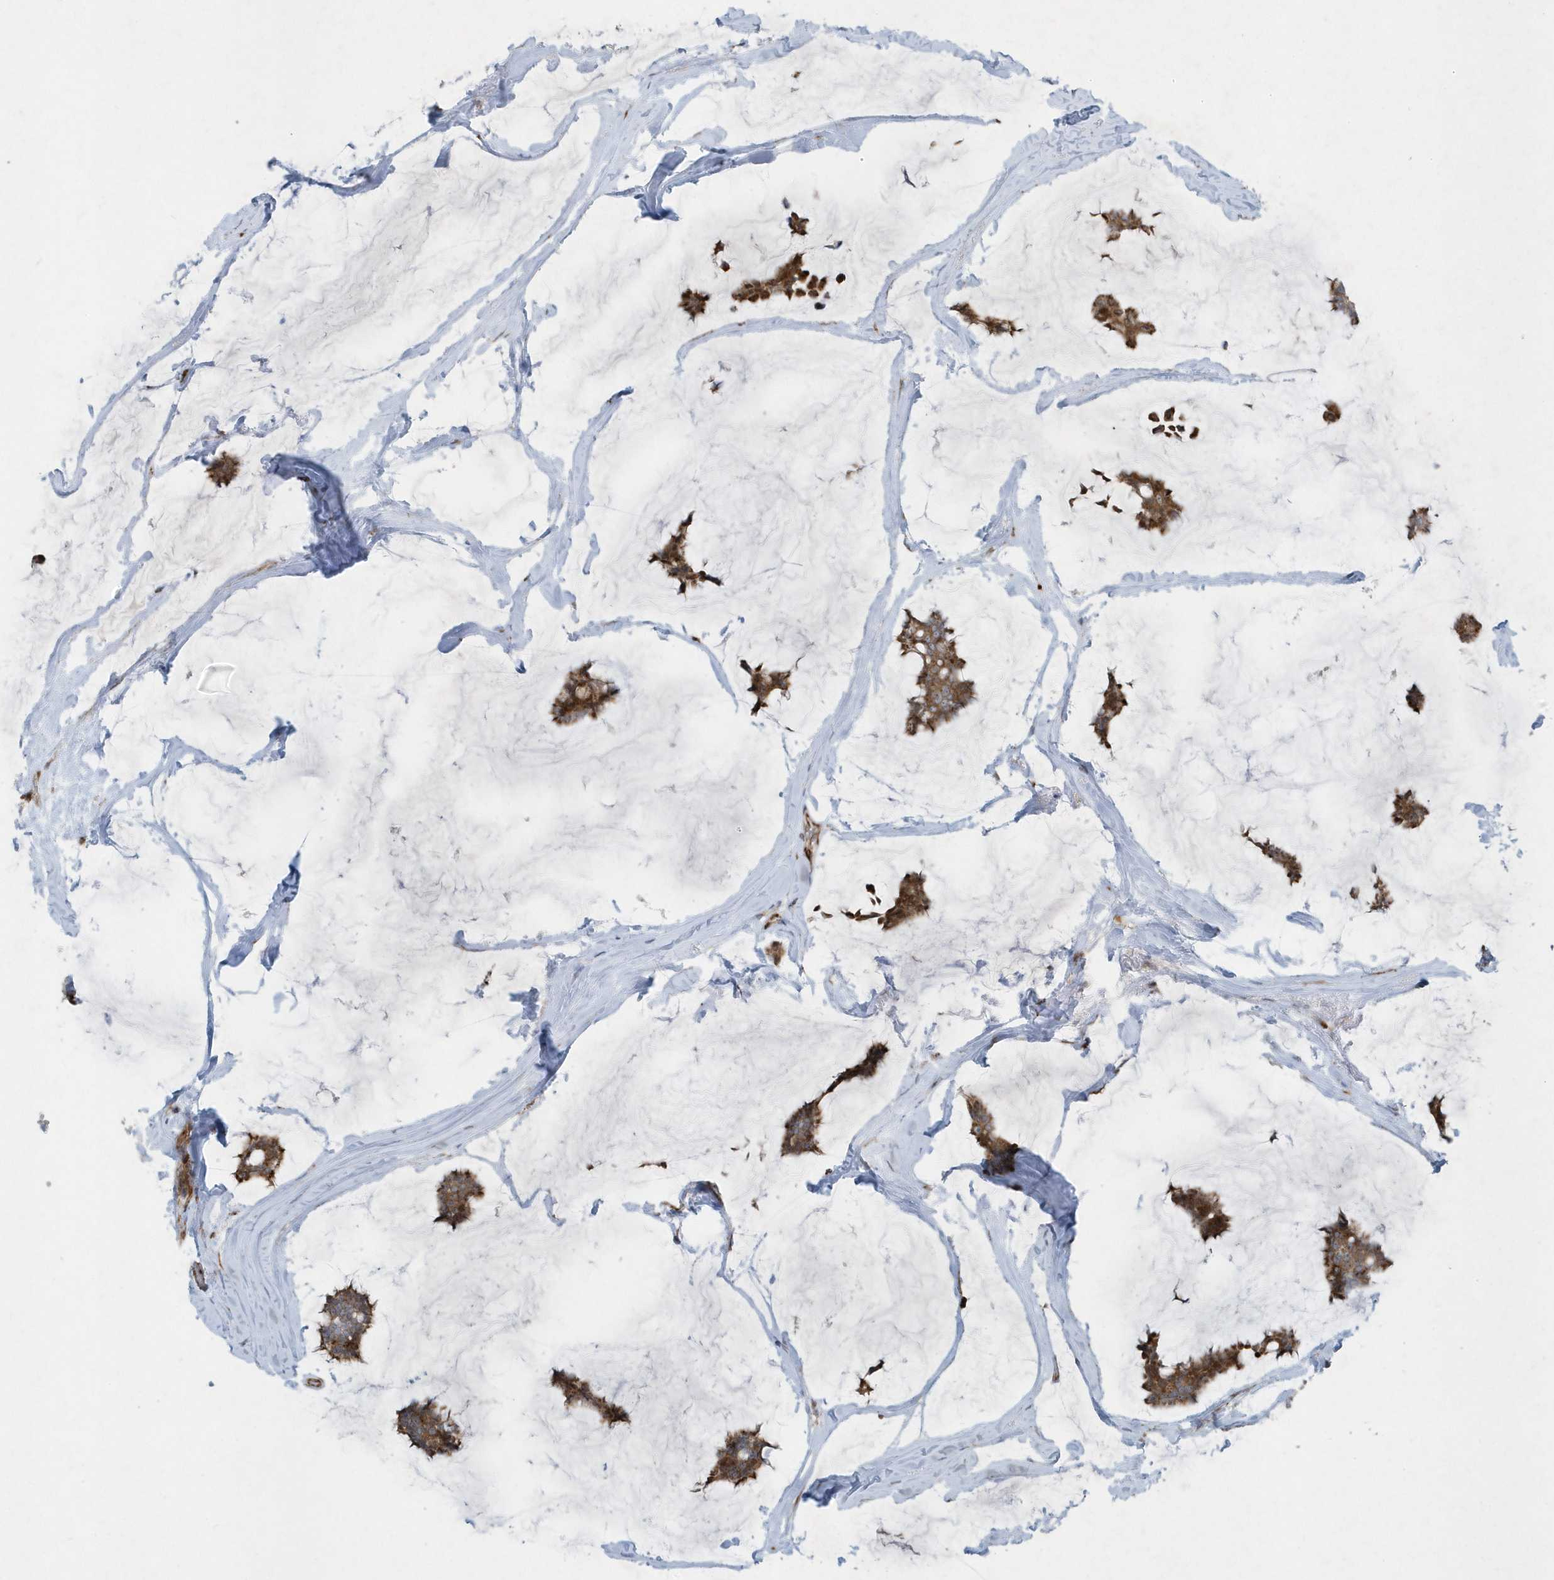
{"staining": {"intensity": "moderate", "quantity": ">75%", "location": "cytoplasmic/membranous"}, "tissue": "breast cancer", "cell_type": "Tumor cells", "image_type": "cancer", "snomed": [{"axis": "morphology", "description": "Duct carcinoma"}, {"axis": "topography", "description": "Breast"}], "caption": "Intraductal carcinoma (breast) stained for a protein (brown) displays moderate cytoplasmic/membranous positive positivity in approximately >75% of tumor cells.", "gene": "FAM98A", "patient": {"sex": "female", "age": 93}}